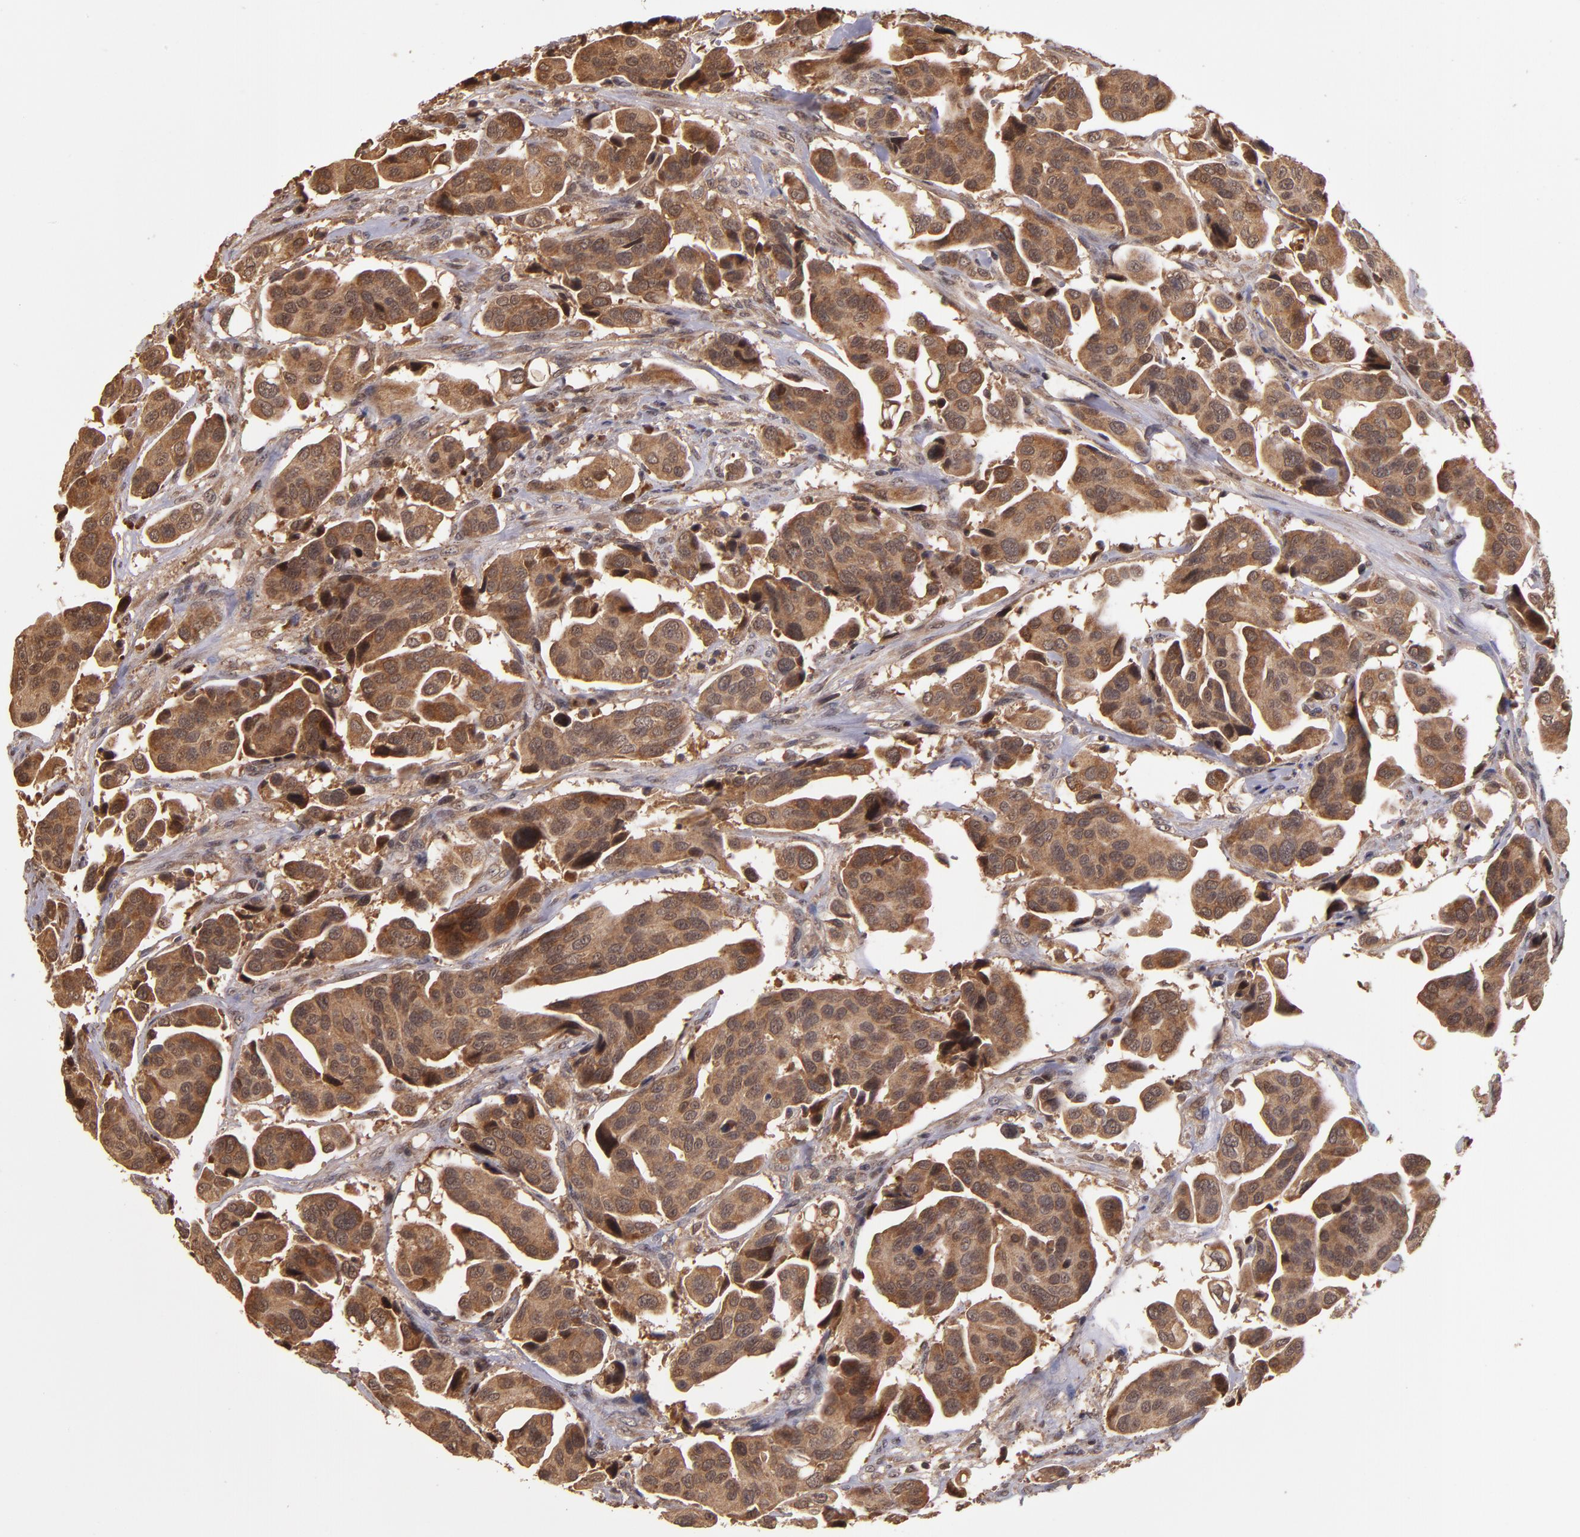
{"staining": {"intensity": "strong", "quantity": ">75%", "location": "cytoplasmic/membranous"}, "tissue": "urothelial cancer", "cell_type": "Tumor cells", "image_type": "cancer", "snomed": [{"axis": "morphology", "description": "Adenocarcinoma, NOS"}, {"axis": "topography", "description": "Urinary bladder"}], "caption": "DAB (3,3'-diaminobenzidine) immunohistochemical staining of human urothelial cancer reveals strong cytoplasmic/membranous protein positivity in approximately >75% of tumor cells. The protein of interest is stained brown, and the nuclei are stained in blue (DAB IHC with brightfield microscopy, high magnification).", "gene": "RIOK3", "patient": {"sex": "male", "age": 61}}